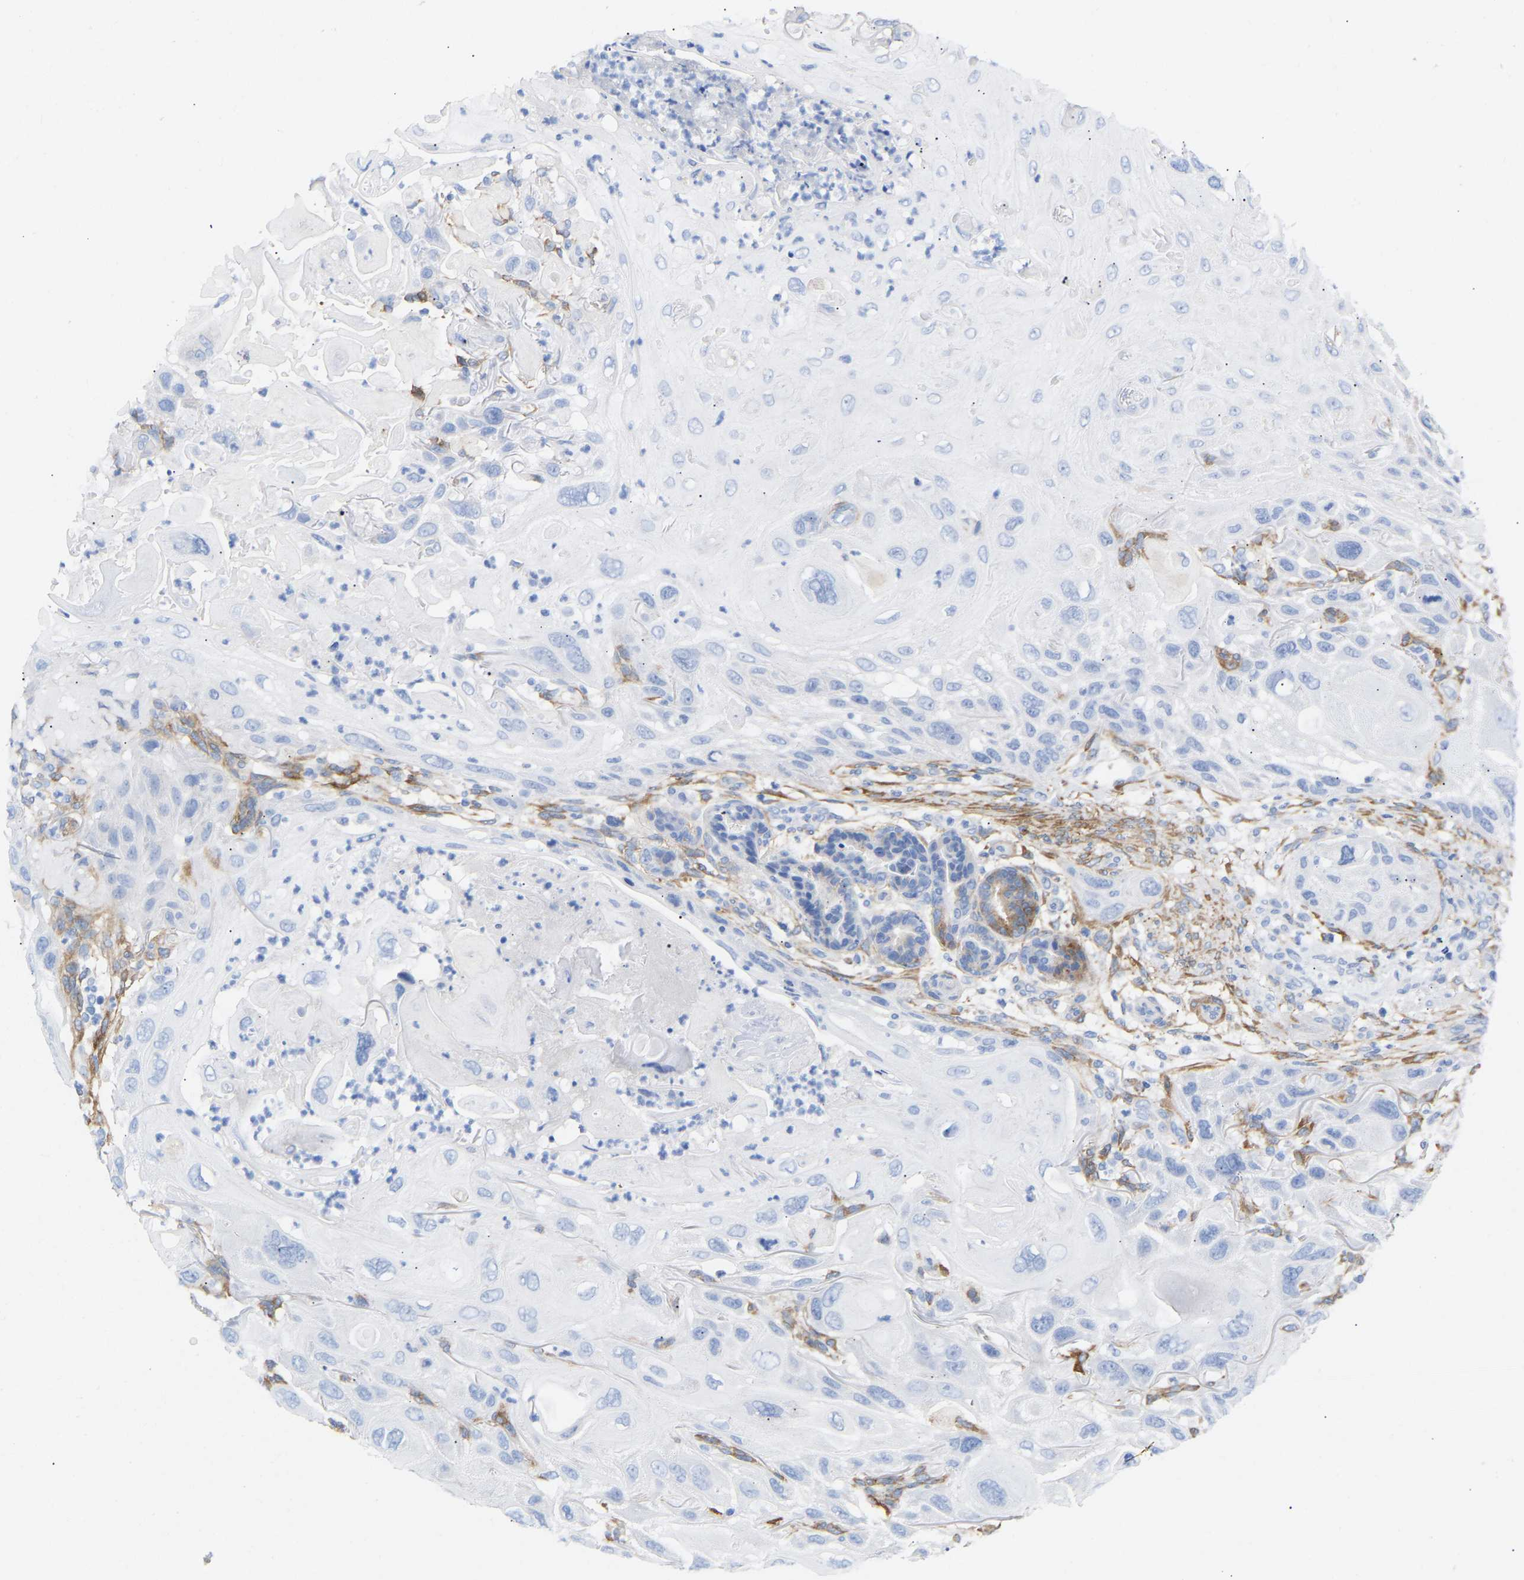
{"staining": {"intensity": "negative", "quantity": "none", "location": "none"}, "tissue": "skin cancer", "cell_type": "Tumor cells", "image_type": "cancer", "snomed": [{"axis": "morphology", "description": "Squamous cell carcinoma, NOS"}, {"axis": "topography", "description": "Skin"}], "caption": "Immunohistochemistry (IHC) of skin squamous cell carcinoma exhibits no expression in tumor cells.", "gene": "AMPH", "patient": {"sex": "female", "age": 77}}